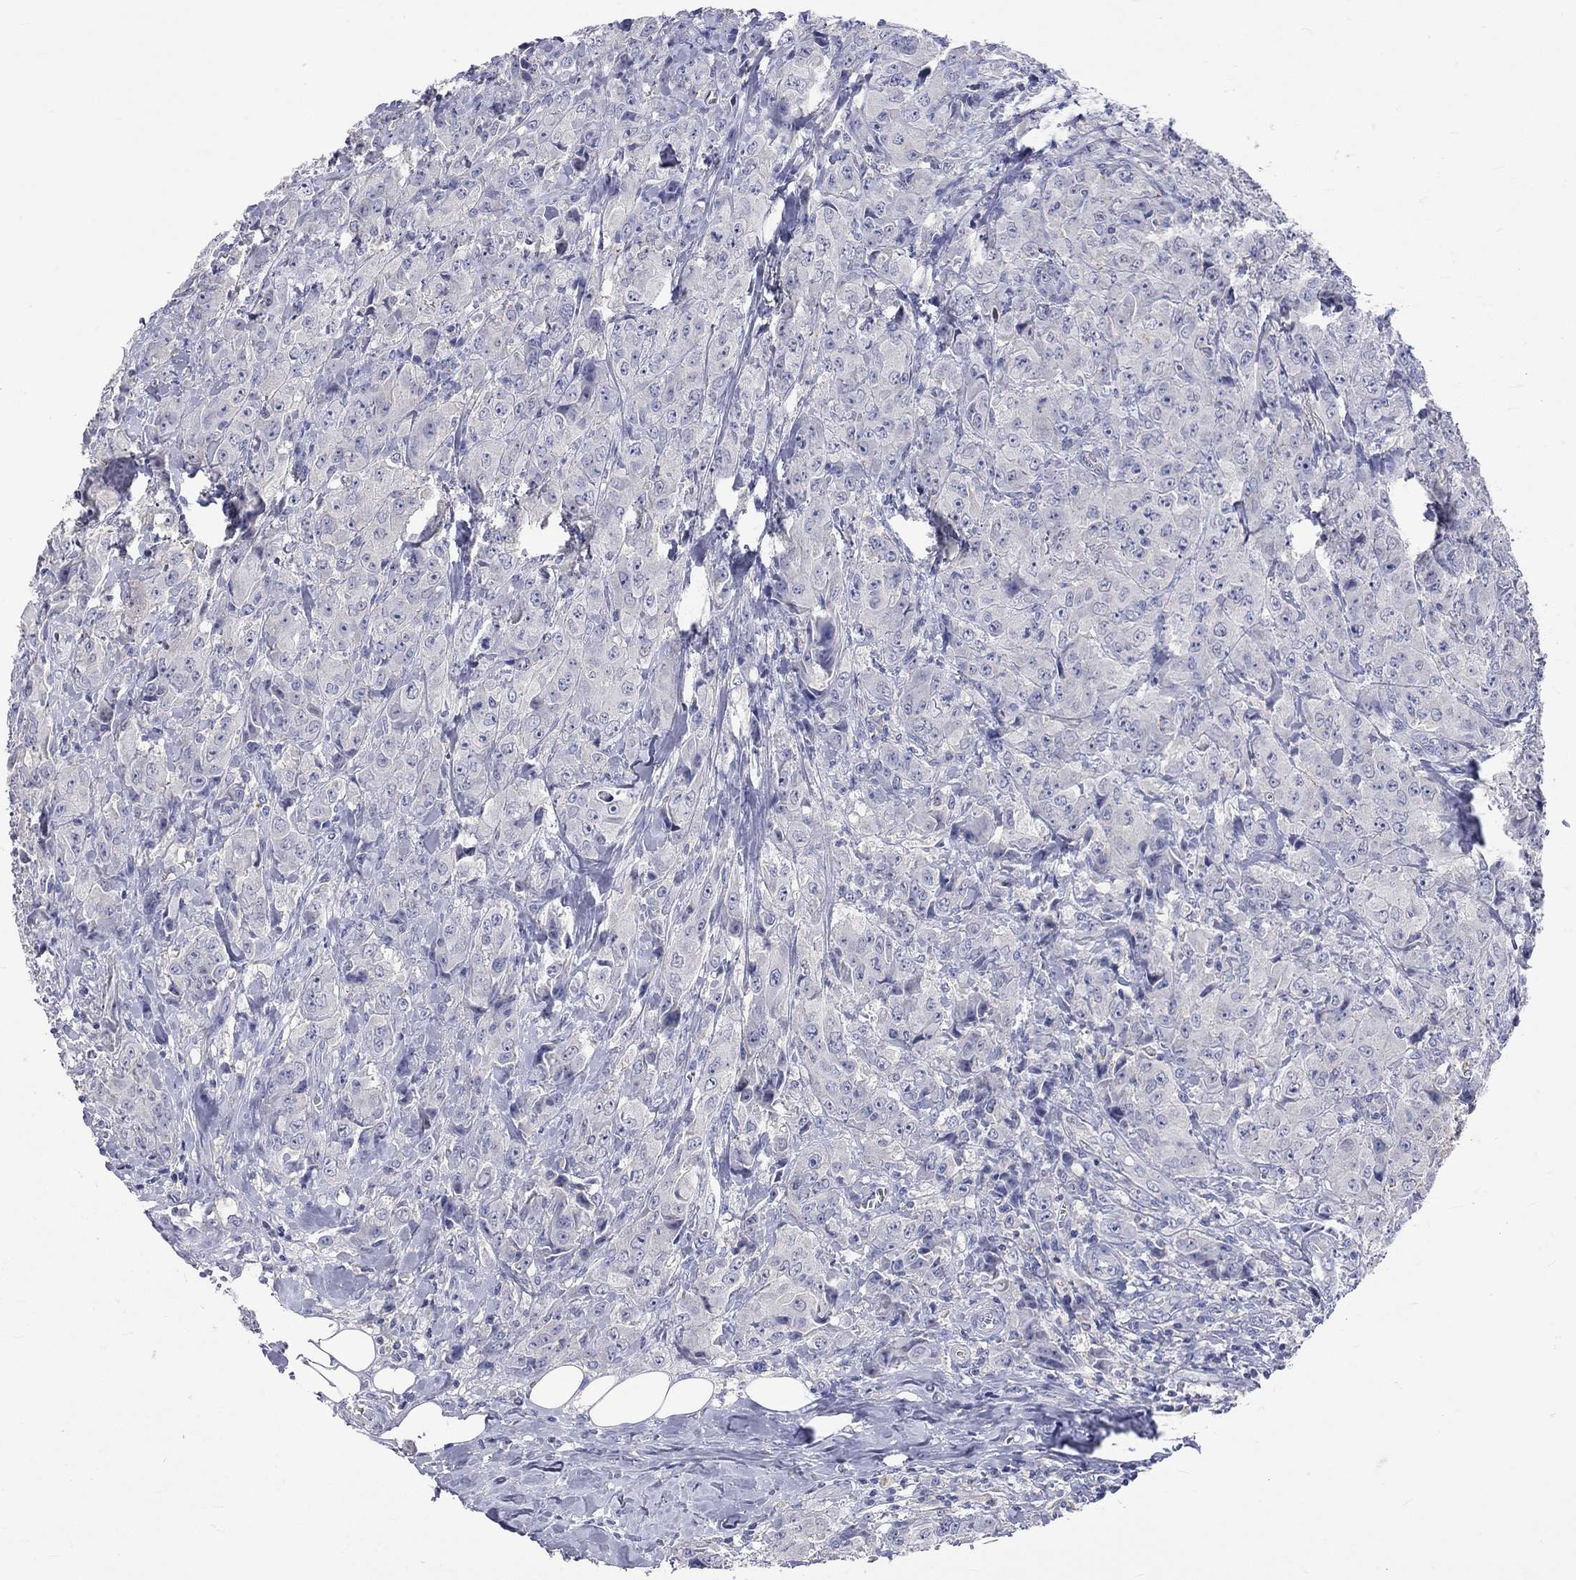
{"staining": {"intensity": "weak", "quantity": "<25%", "location": "cytoplasmic/membranous"}, "tissue": "breast cancer", "cell_type": "Tumor cells", "image_type": "cancer", "snomed": [{"axis": "morphology", "description": "Duct carcinoma"}, {"axis": "topography", "description": "Breast"}], "caption": "Protein analysis of infiltrating ductal carcinoma (breast) reveals no significant staining in tumor cells.", "gene": "LRFN4", "patient": {"sex": "female", "age": 43}}